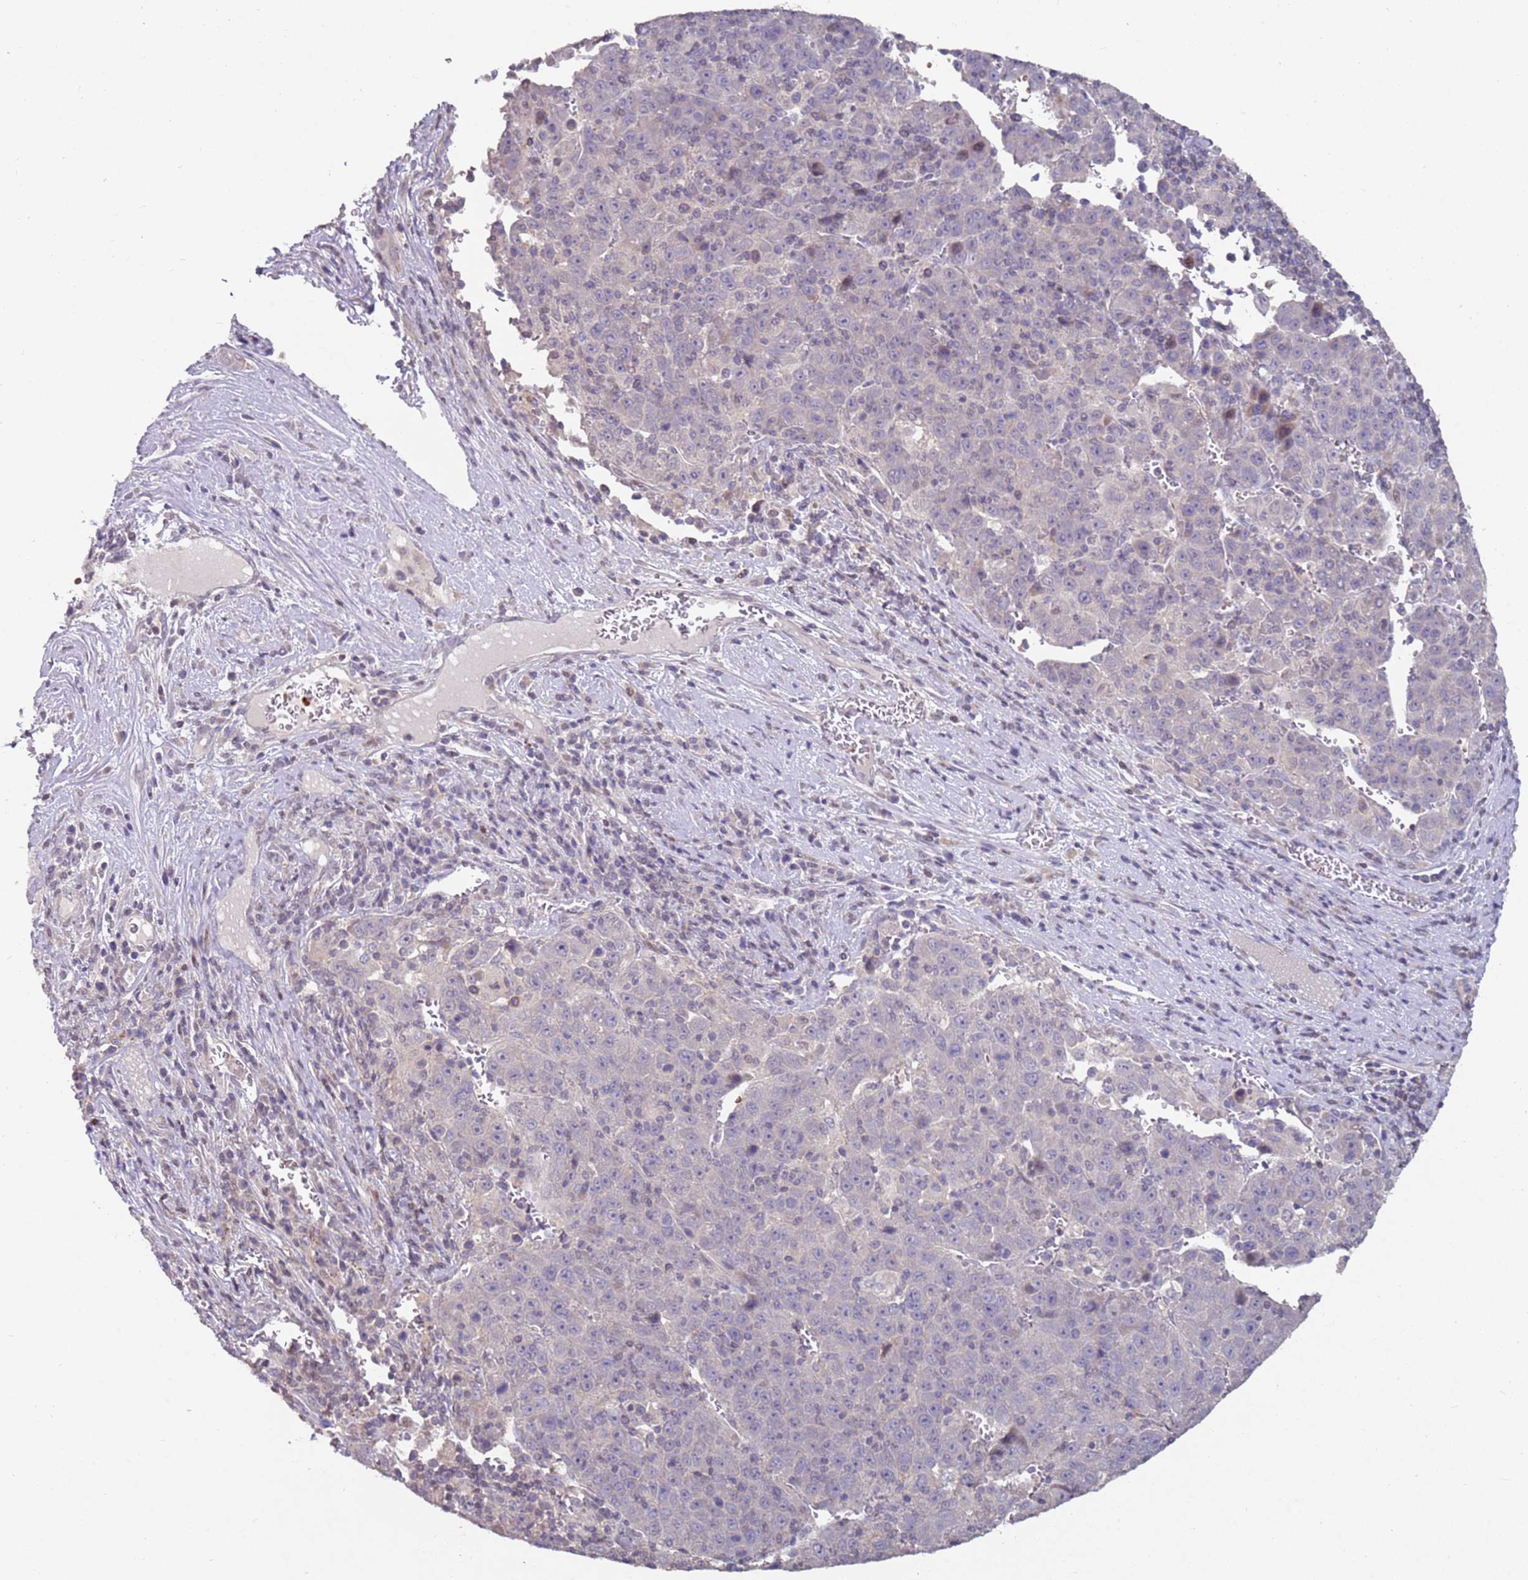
{"staining": {"intensity": "negative", "quantity": "none", "location": "none"}, "tissue": "liver cancer", "cell_type": "Tumor cells", "image_type": "cancer", "snomed": [{"axis": "morphology", "description": "Carcinoma, Hepatocellular, NOS"}, {"axis": "topography", "description": "Liver"}], "caption": "The histopathology image displays no staining of tumor cells in liver cancer.", "gene": "LACC1", "patient": {"sex": "female", "age": 53}}